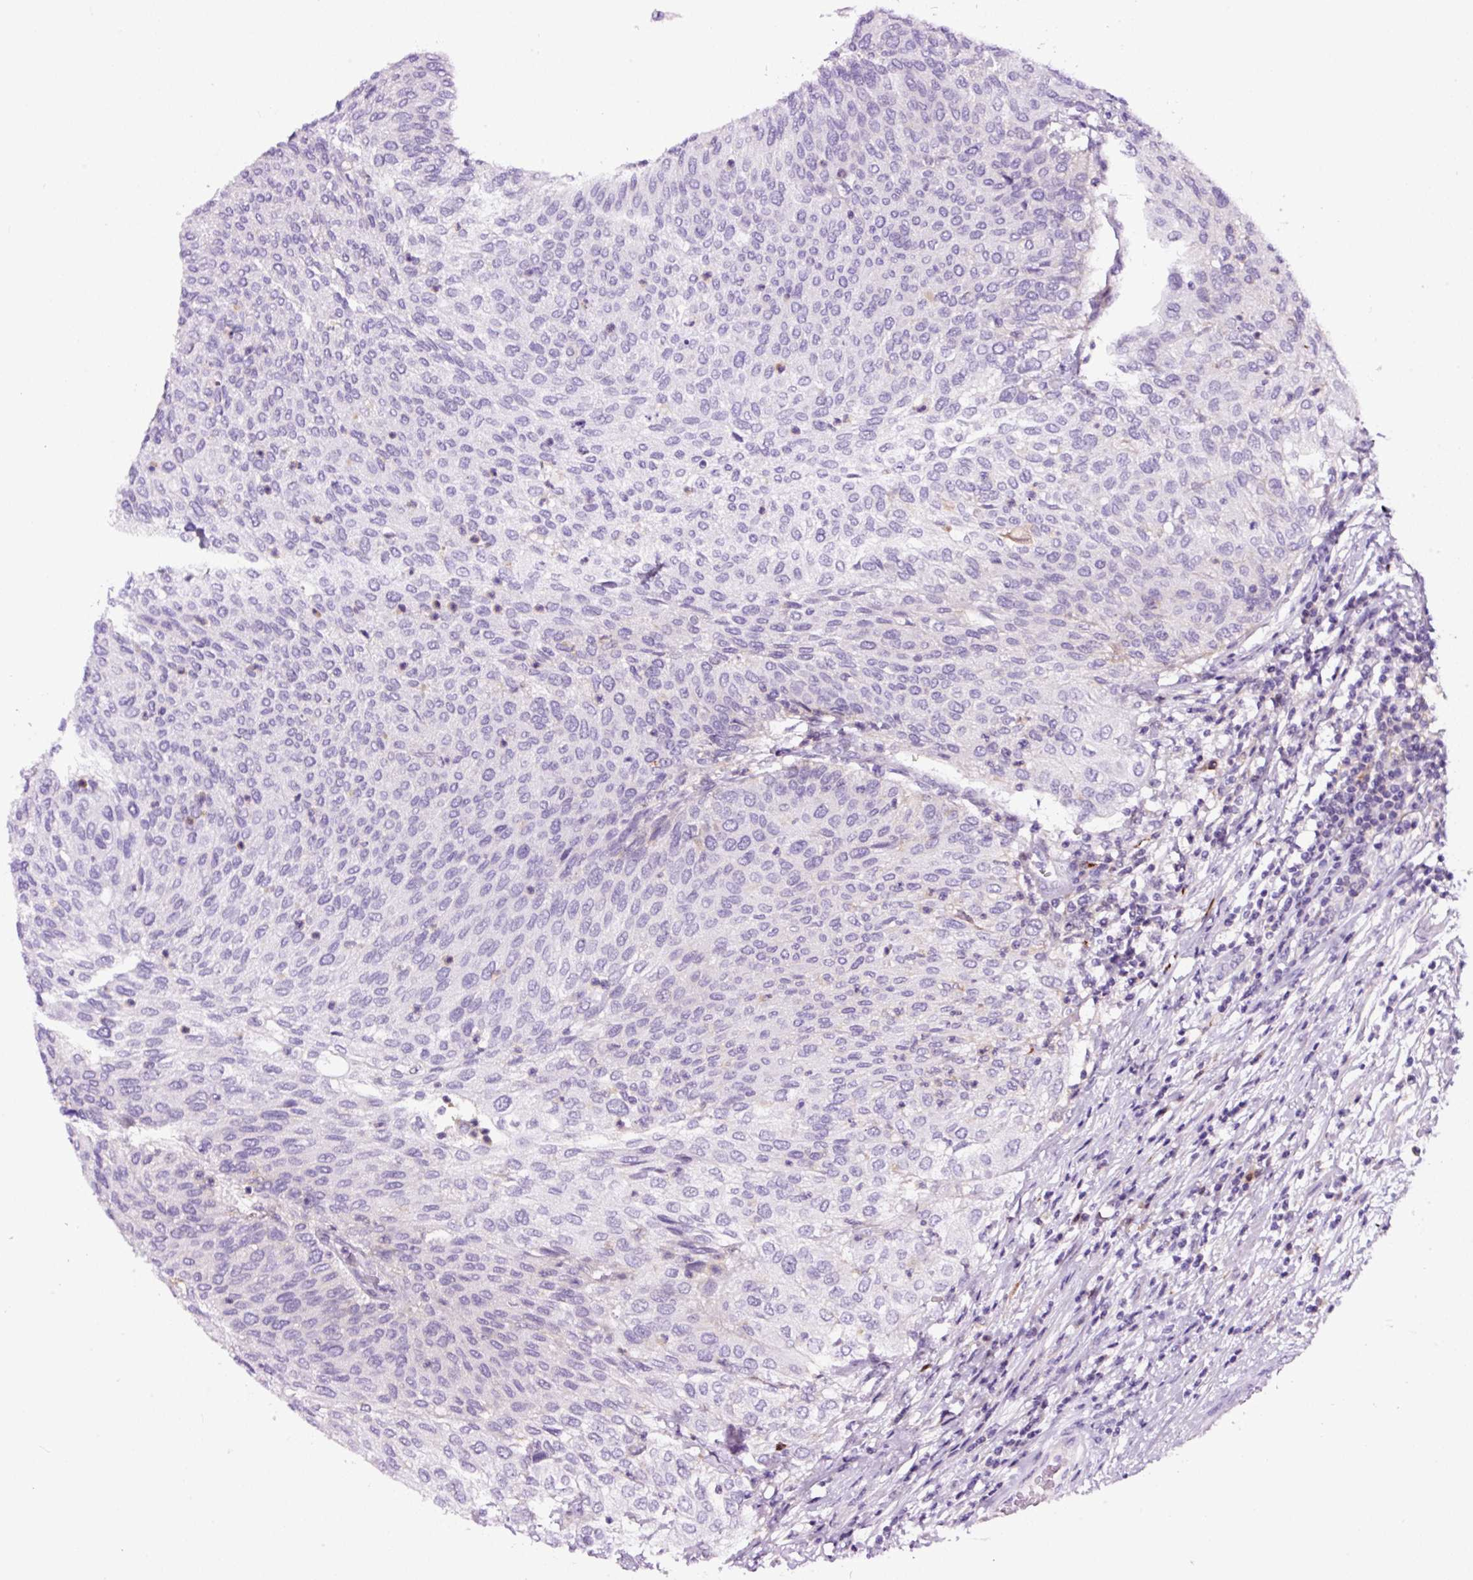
{"staining": {"intensity": "negative", "quantity": "none", "location": "none"}, "tissue": "urothelial cancer", "cell_type": "Tumor cells", "image_type": "cancer", "snomed": [{"axis": "morphology", "description": "Urothelial carcinoma, Low grade"}, {"axis": "topography", "description": "Urinary bladder"}], "caption": "DAB (3,3'-diaminobenzidine) immunohistochemical staining of urothelial cancer demonstrates no significant expression in tumor cells.", "gene": "TAFA3", "patient": {"sex": "female", "age": 79}}